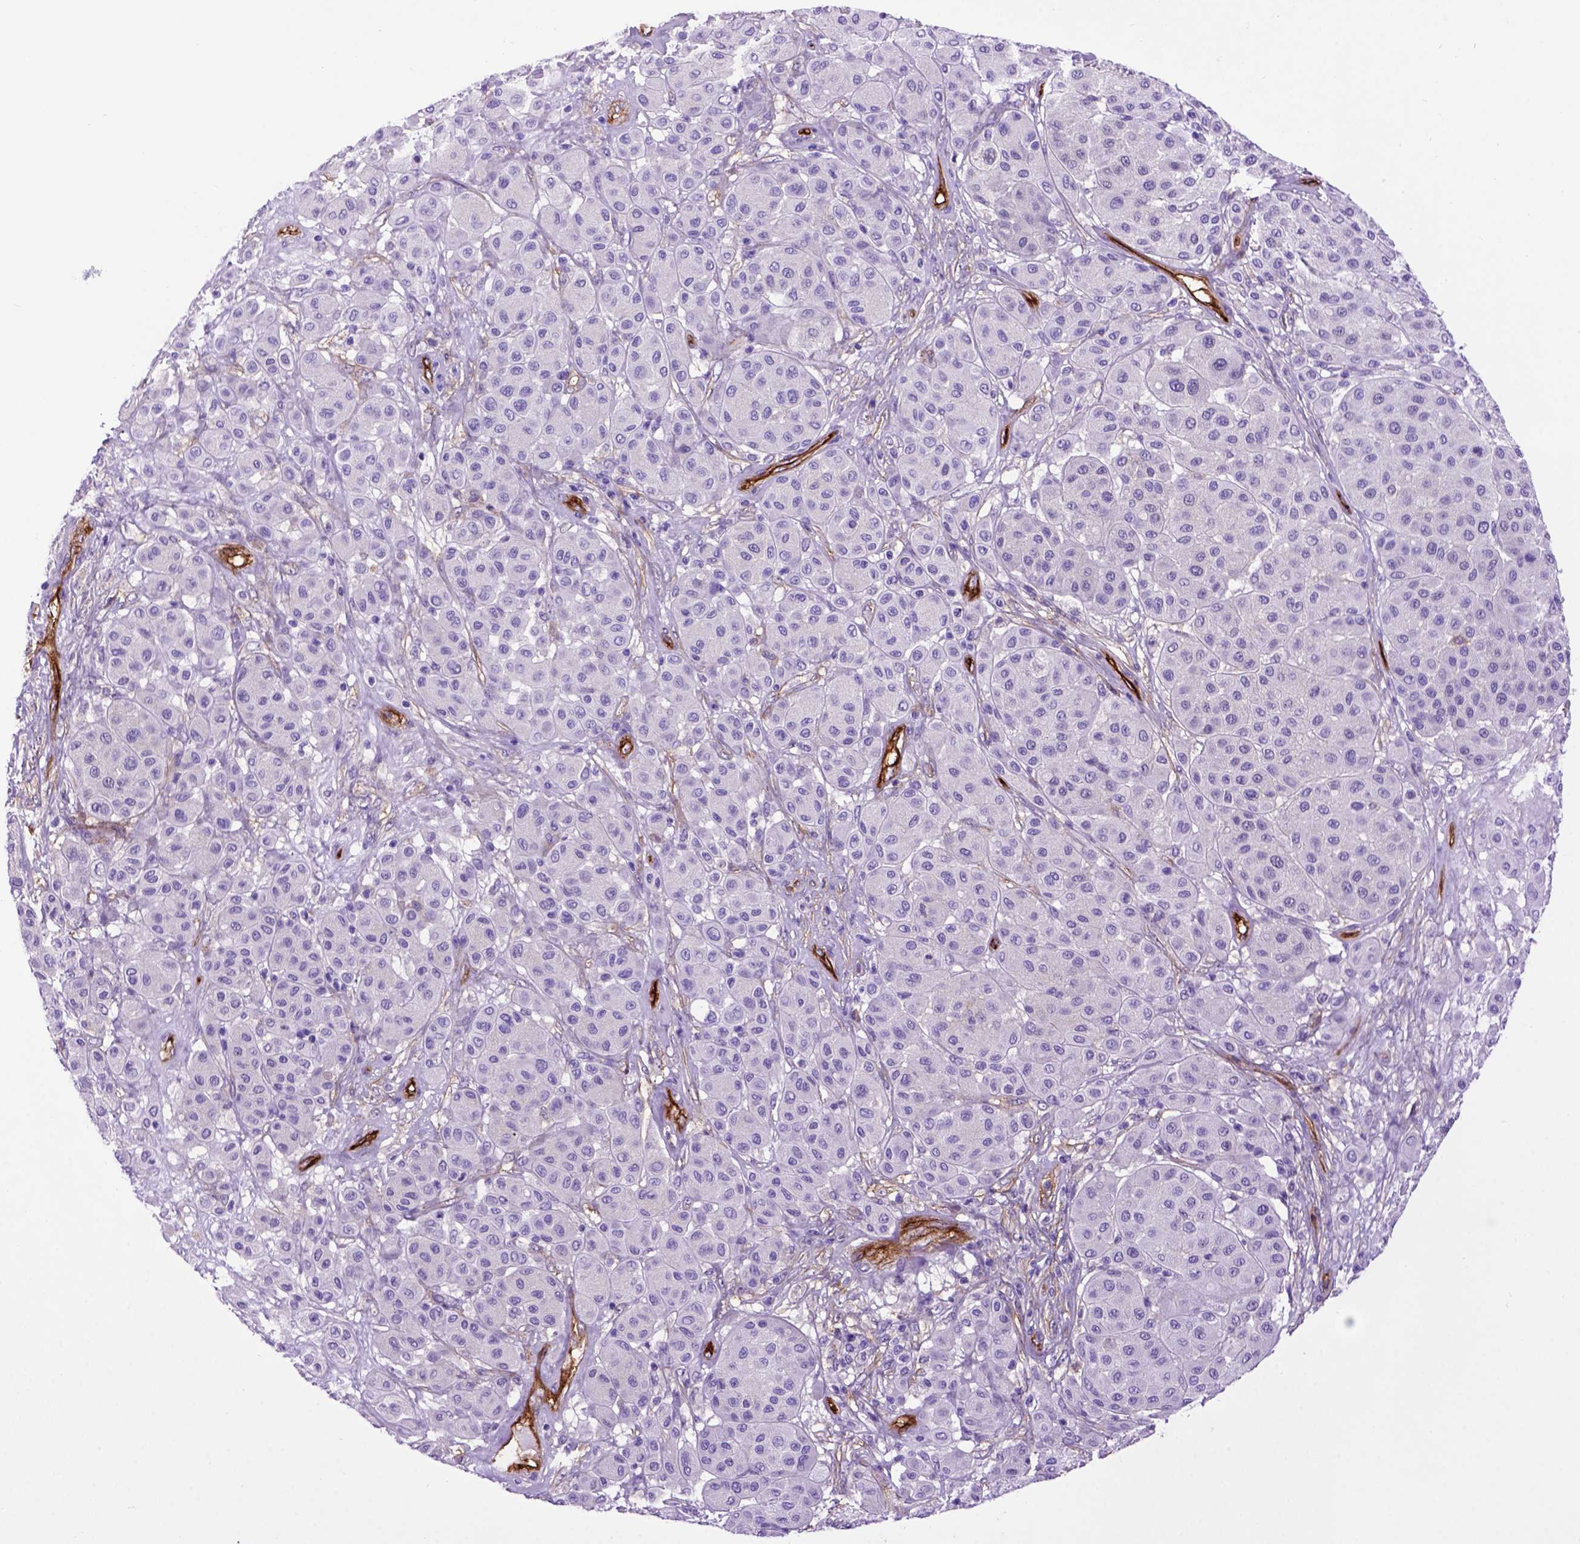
{"staining": {"intensity": "negative", "quantity": "none", "location": "none"}, "tissue": "melanoma", "cell_type": "Tumor cells", "image_type": "cancer", "snomed": [{"axis": "morphology", "description": "Malignant melanoma, Metastatic site"}, {"axis": "topography", "description": "Smooth muscle"}], "caption": "The photomicrograph shows no significant staining in tumor cells of melanoma. (DAB (3,3'-diaminobenzidine) IHC with hematoxylin counter stain).", "gene": "ENG", "patient": {"sex": "male", "age": 41}}